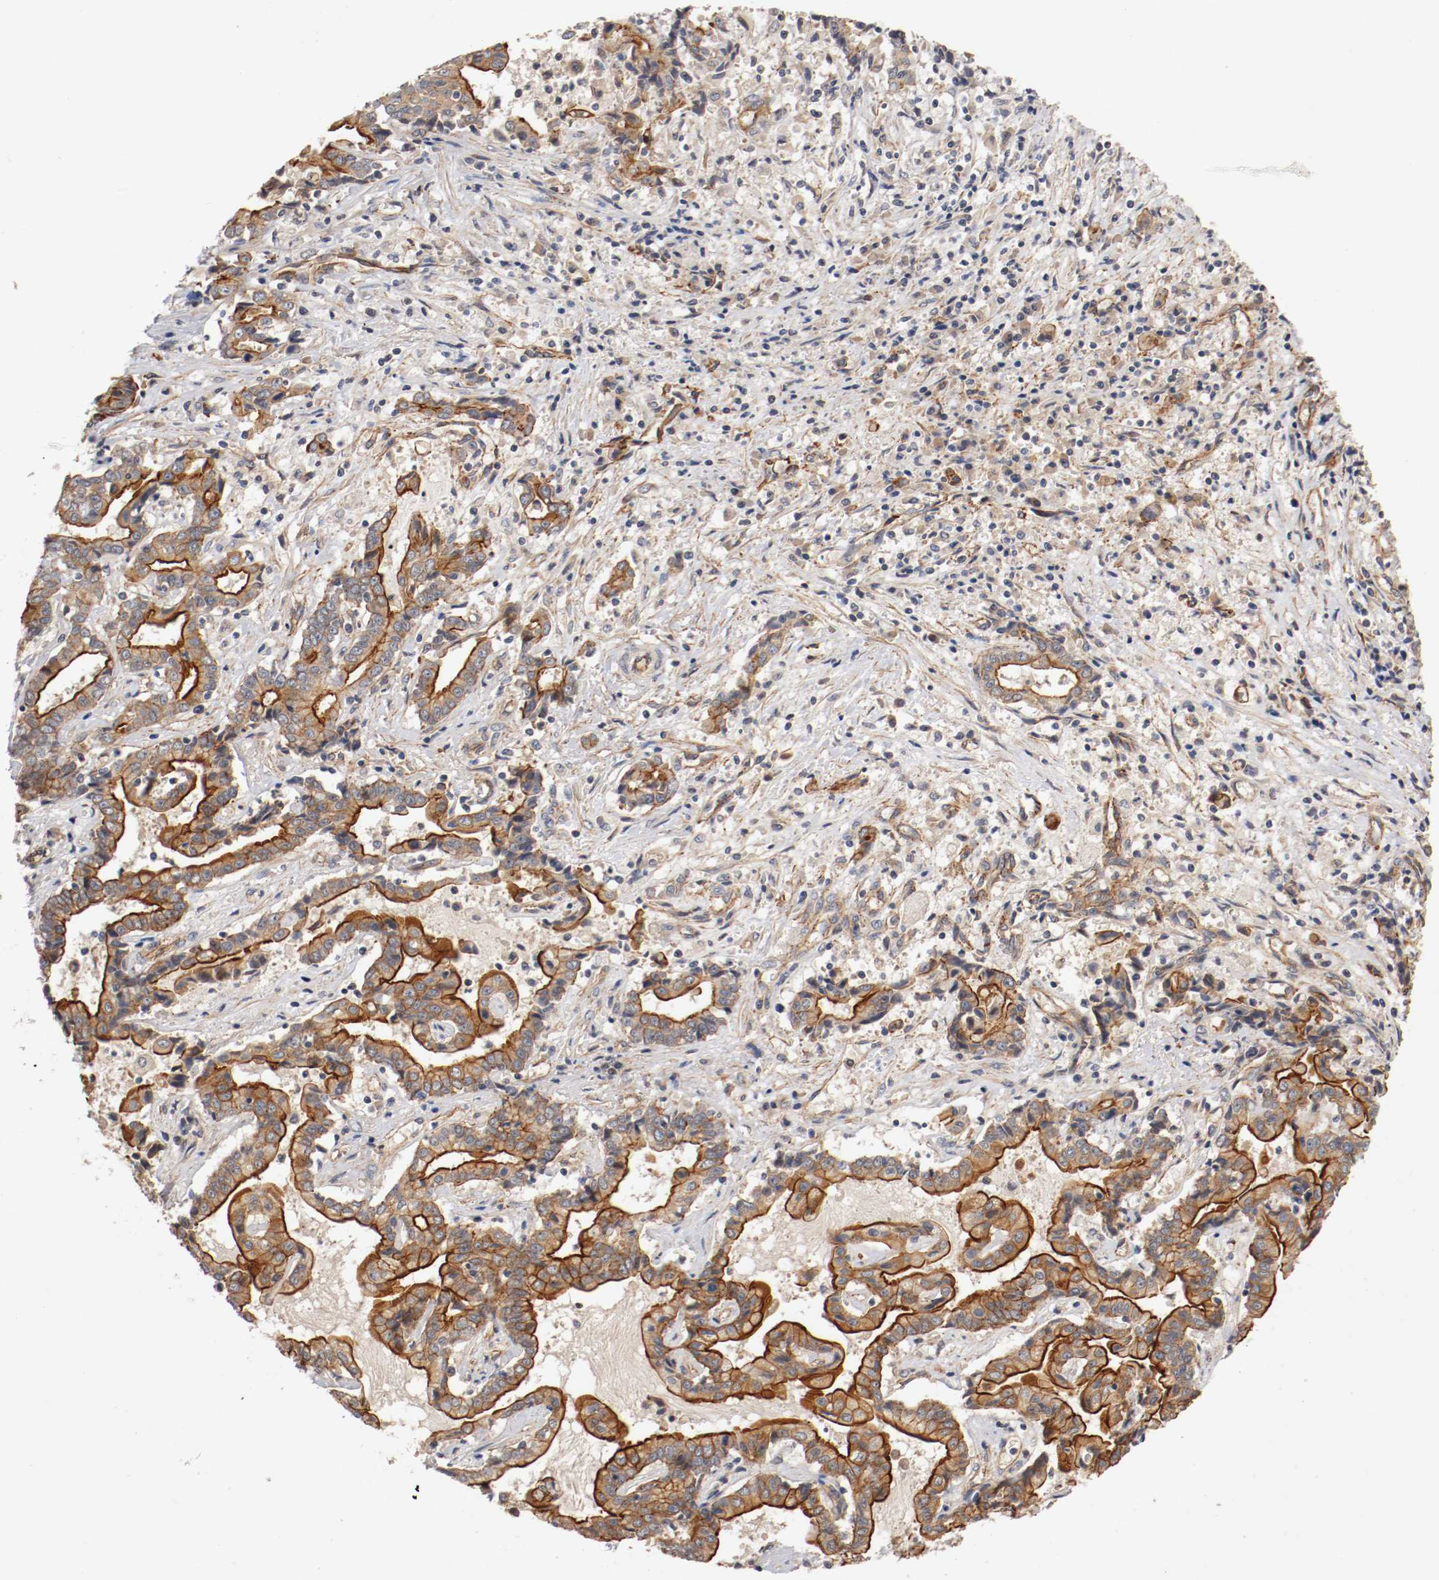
{"staining": {"intensity": "strong", "quantity": ">75%", "location": "cytoplasmic/membranous"}, "tissue": "liver cancer", "cell_type": "Tumor cells", "image_type": "cancer", "snomed": [{"axis": "morphology", "description": "Cholangiocarcinoma"}, {"axis": "topography", "description": "Liver"}], "caption": "Liver cholangiocarcinoma tissue exhibits strong cytoplasmic/membranous expression in approximately >75% of tumor cells", "gene": "TYK2", "patient": {"sex": "male", "age": 57}}